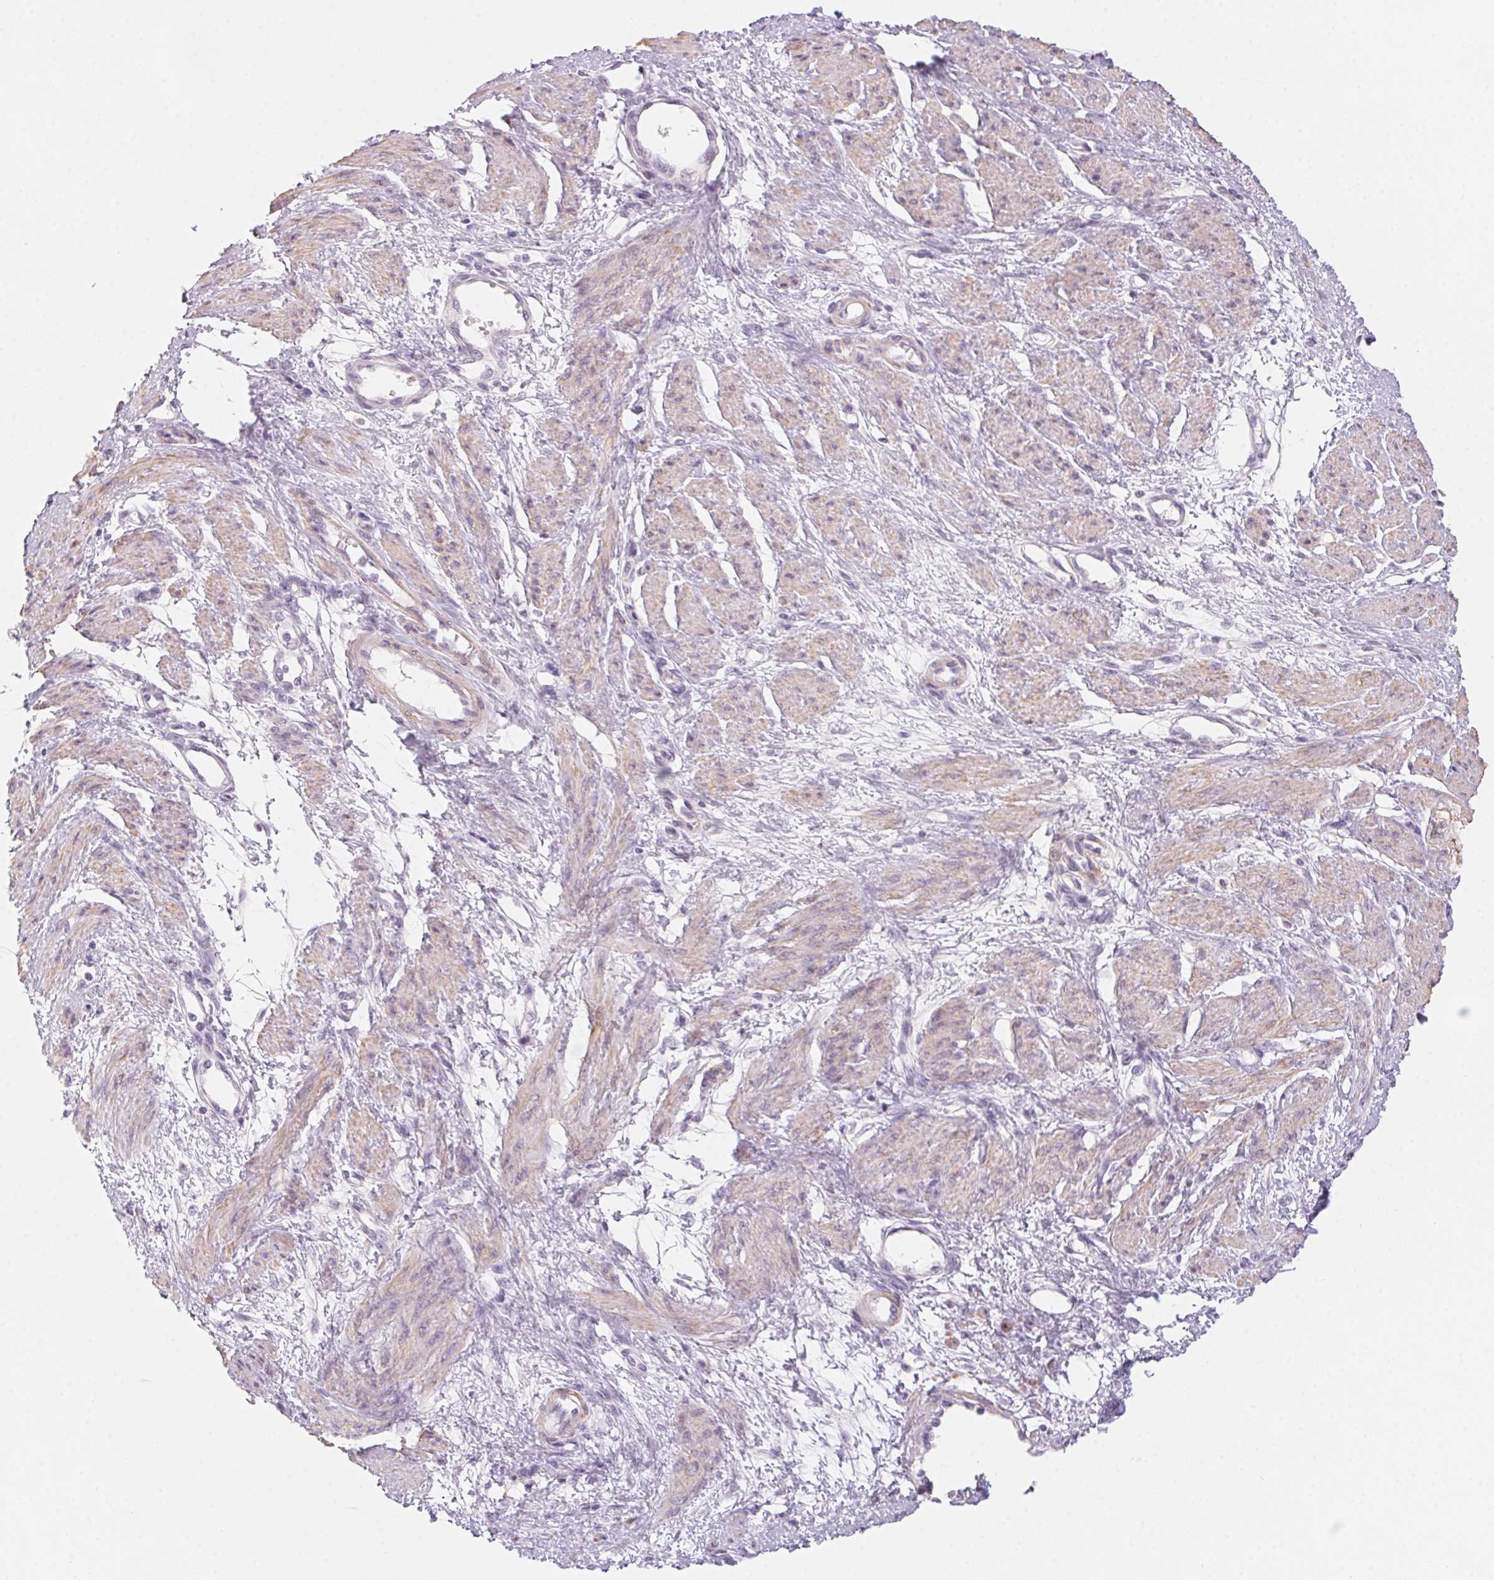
{"staining": {"intensity": "weak", "quantity": "25%-75%", "location": "cytoplasmic/membranous"}, "tissue": "smooth muscle", "cell_type": "Smooth muscle cells", "image_type": "normal", "snomed": [{"axis": "morphology", "description": "Normal tissue, NOS"}, {"axis": "topography", "description": "Smooth muscle"}, {"axis": "topography", "description": "Uterus"}], "caption": "Protein analysis of benign smooth muscle demonstrates weak cytoplasmic/membranous expression in approximately 25%-75% of smooth muscle cells.", "gene": "PRPH", "patient": {"sex": "female", "age": 39}}